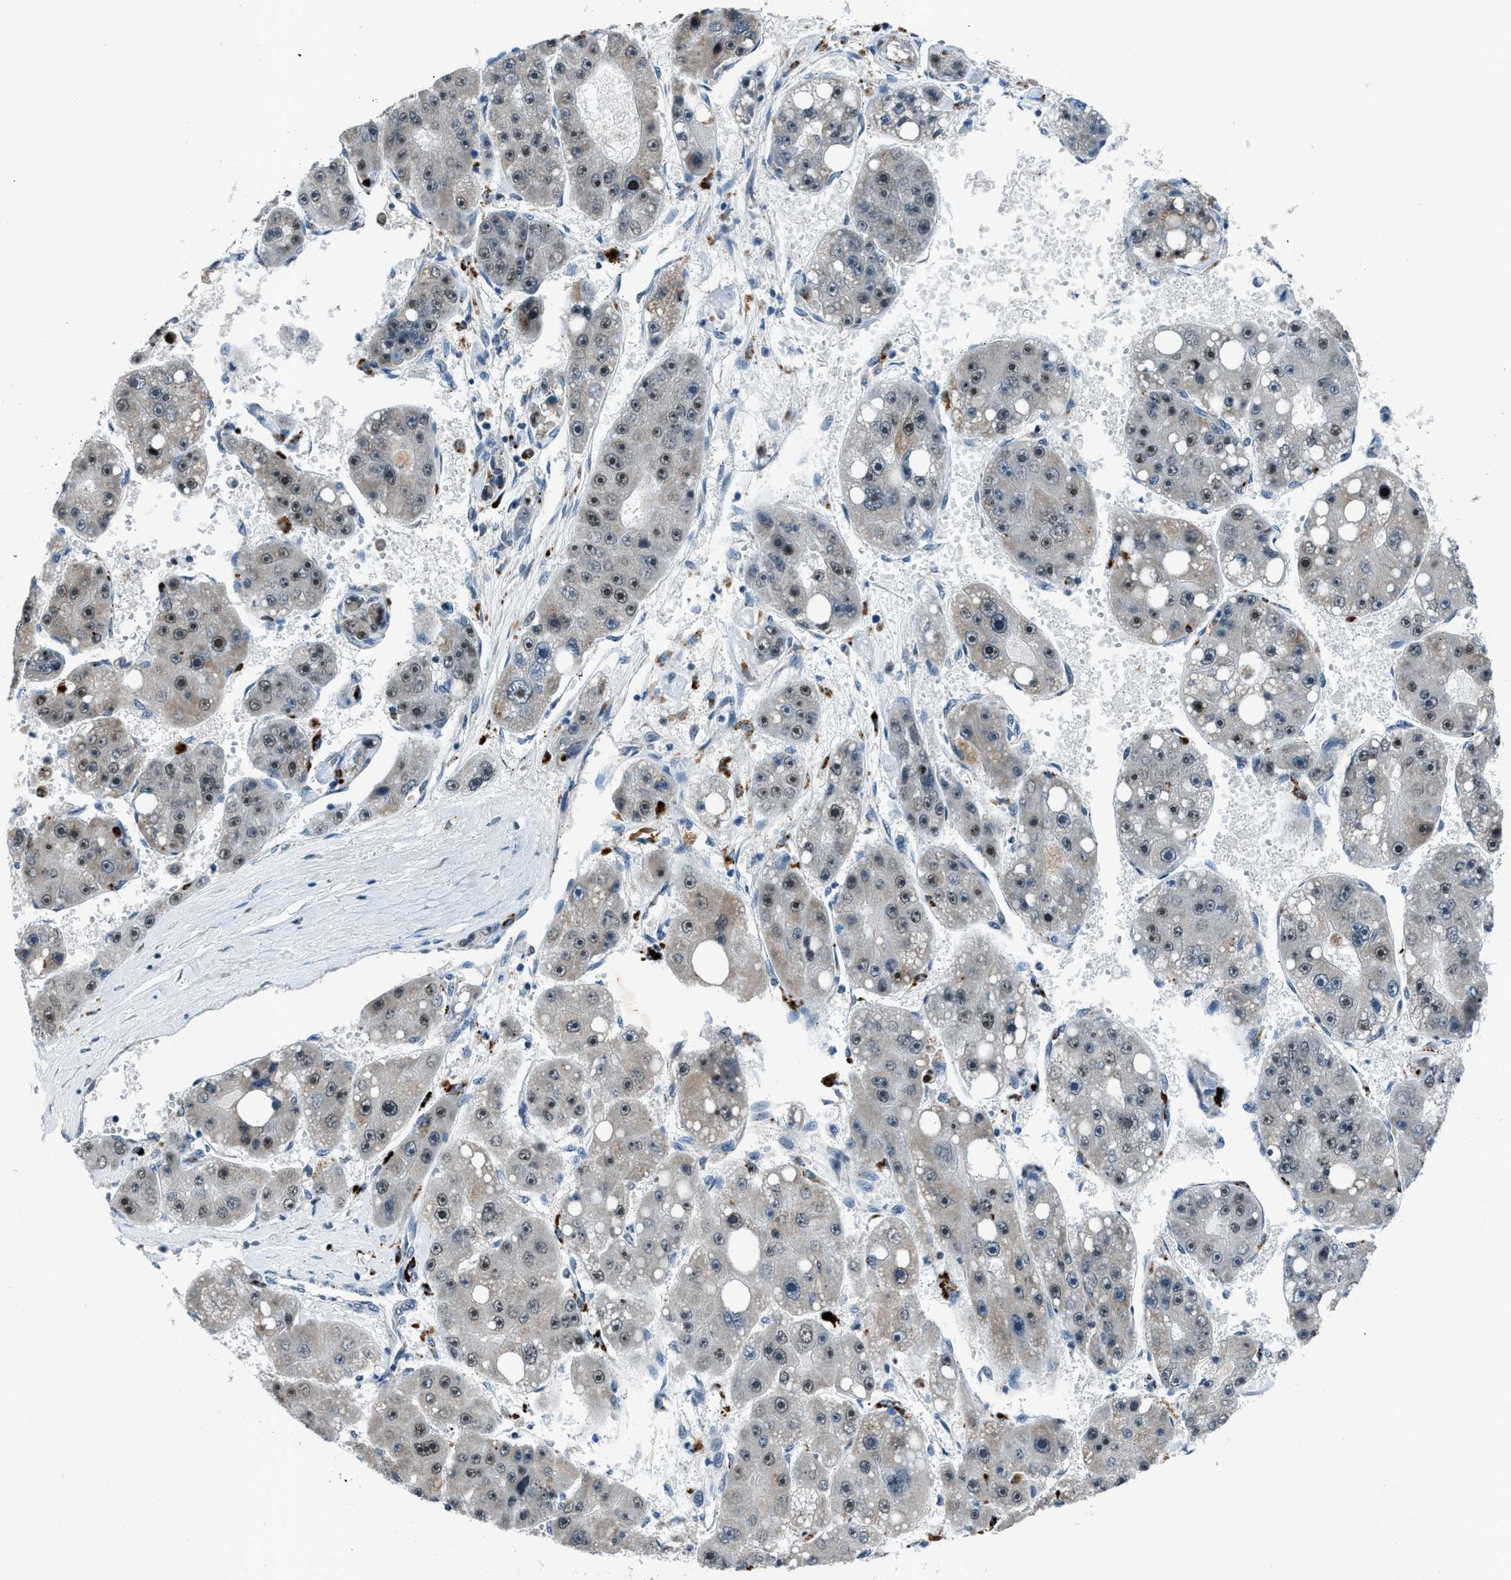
{"staining": {"intensity": "weak", "quantity": "25%-75%", "location": "nuclear"}, "tissue": "liver cancer", "cell_type": "Tumor cells", "image_type": "cancer", "snomed": [{"axis": "morphology", "description": "Carcinoma, Hepatocellular, NOS"}, {"axis": "topography", "description": "Liver"}], "caption": "There is low levels of weak nuclear staining in tumor cells of hepatocellular carcinoma (liver), as demonstrated by immunohistochemical staining (brown color).", "gene": "ADCY1", "patient": {"sex": "female", "age": 61}}